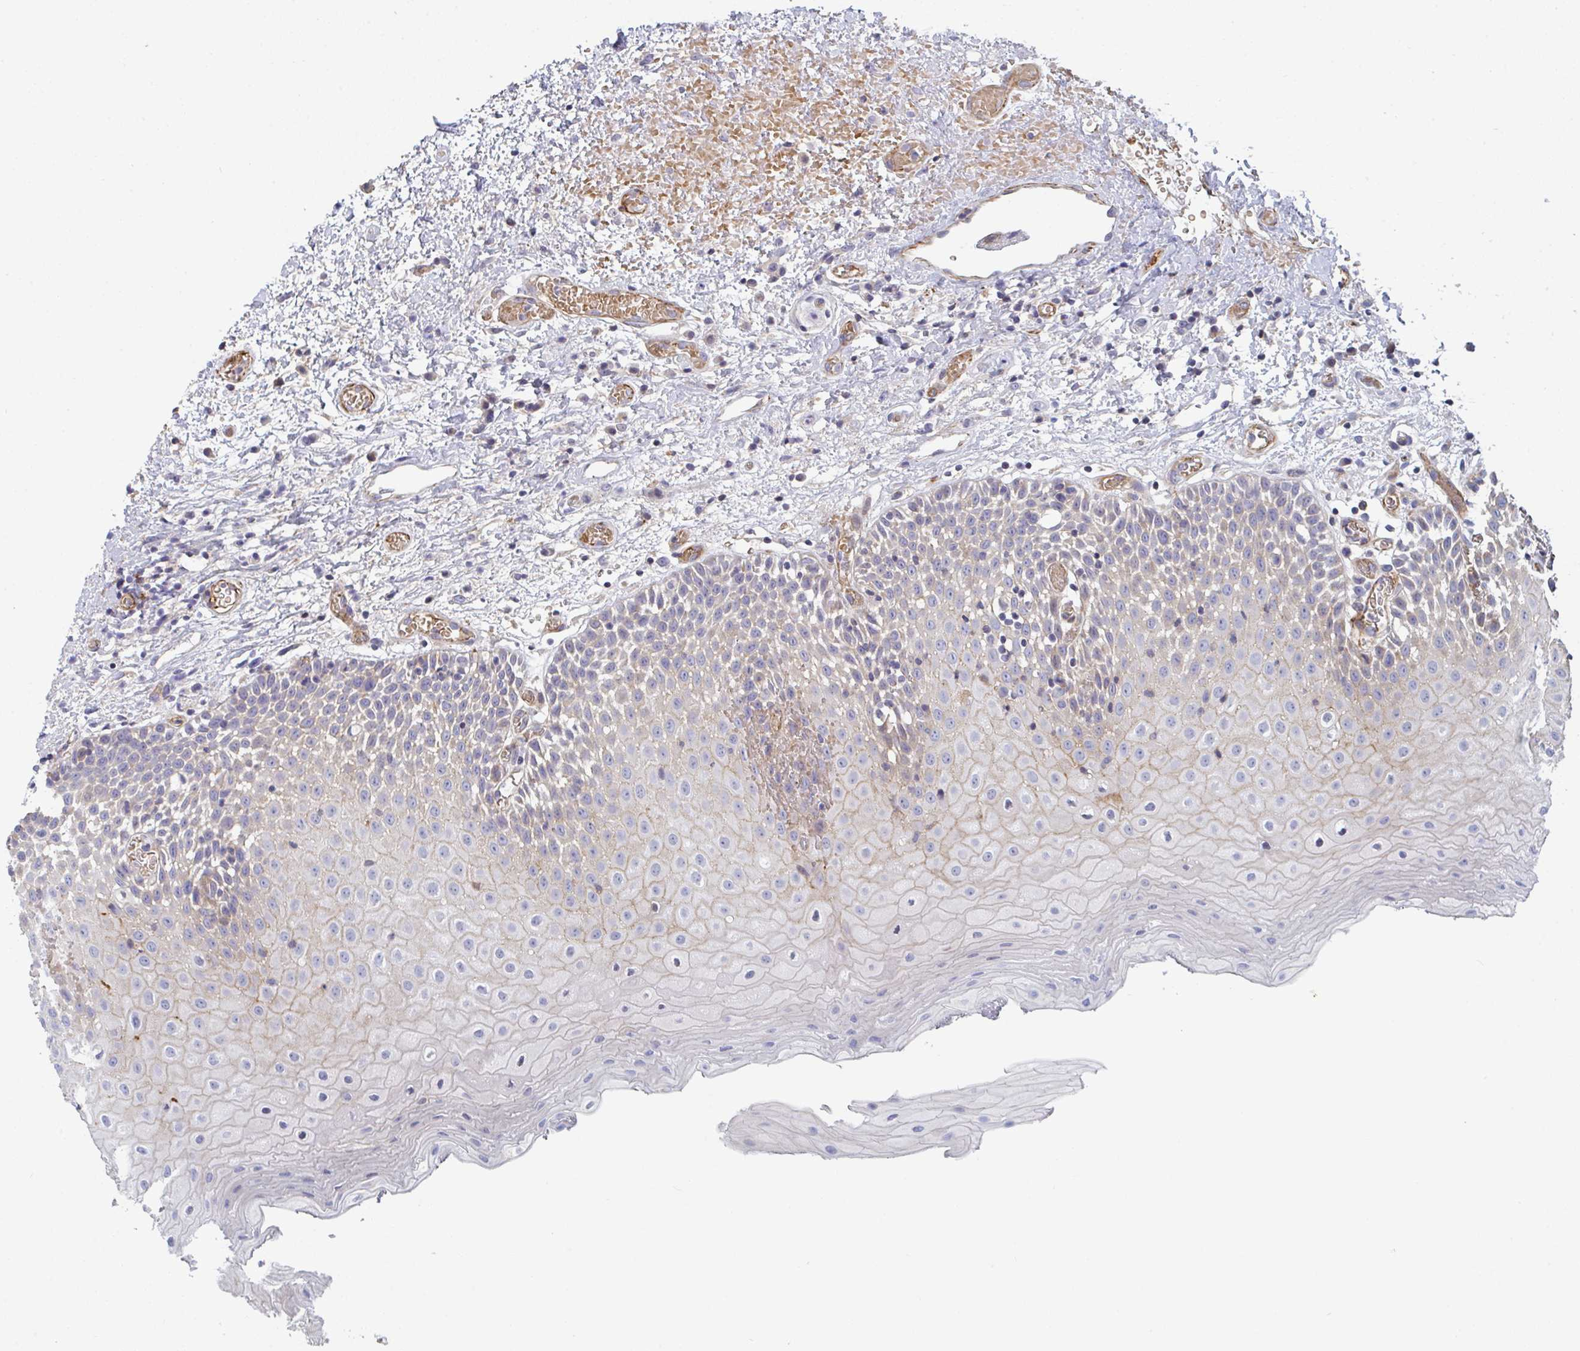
{"staining": {"intensity": "weak", "quantity": "<25%", "location": "cytoplasmic/membranous"}, "tissue": "oral mucosa", "cell_type": "Squamous epithelial cells", "image_type": "normal", "snomed": [{"axis": "morphology", "description": "Normal tissue, NOS"}, {"axis": "topography", "description": "Oral tissue"}], "caption": "Immunohistochemistry (IHC) histopathology image of benign oral mucosa: oral mucosa stained with DAB reveals no significant protein staining in squamous epithelial cells.", "gene": "FZD2", "patient": {"sex": "female", "age": 82}}